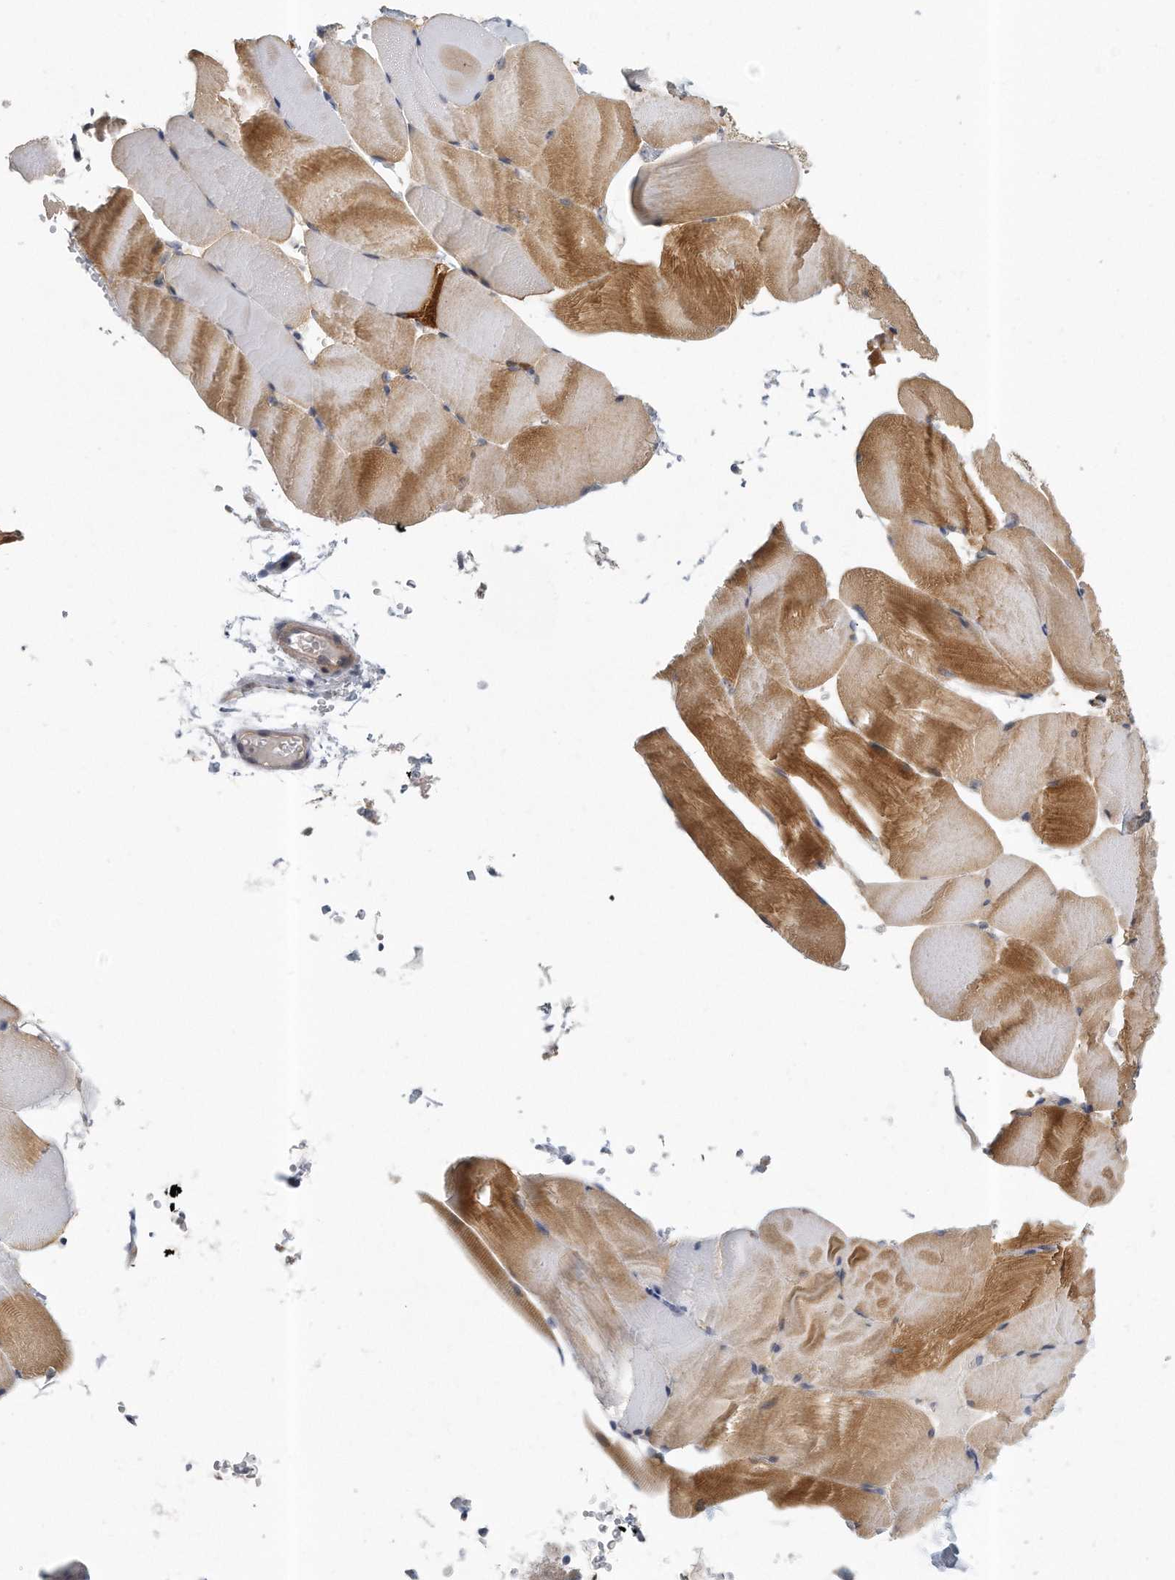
{"staining": {"intensity": "moderate", "quantity": "25%-75%", "location": "cytoplasmic/membranous"}, "tissue": "skeletal muscle", "cell_type": "Myocytes", "image_type": "normal", "snomed": [{"axis": "morphology", "description": "Normal tissue, NOS"}, {"axis": "topography", "description": "Skeletal muscle"}, {"axis": "topography", "description": "Parathyroid gland"}], "caption": "IHC of unremarkable human skeletal muscle displays medium levels of moderate cytoplasmic/membranous positivity in approximately 25%-75% of myocytes. (DAB IHC with brightfield microscopy, high magnification).", "gene": "PCDH8", "patient": {"sex": "female", "age": 37}}